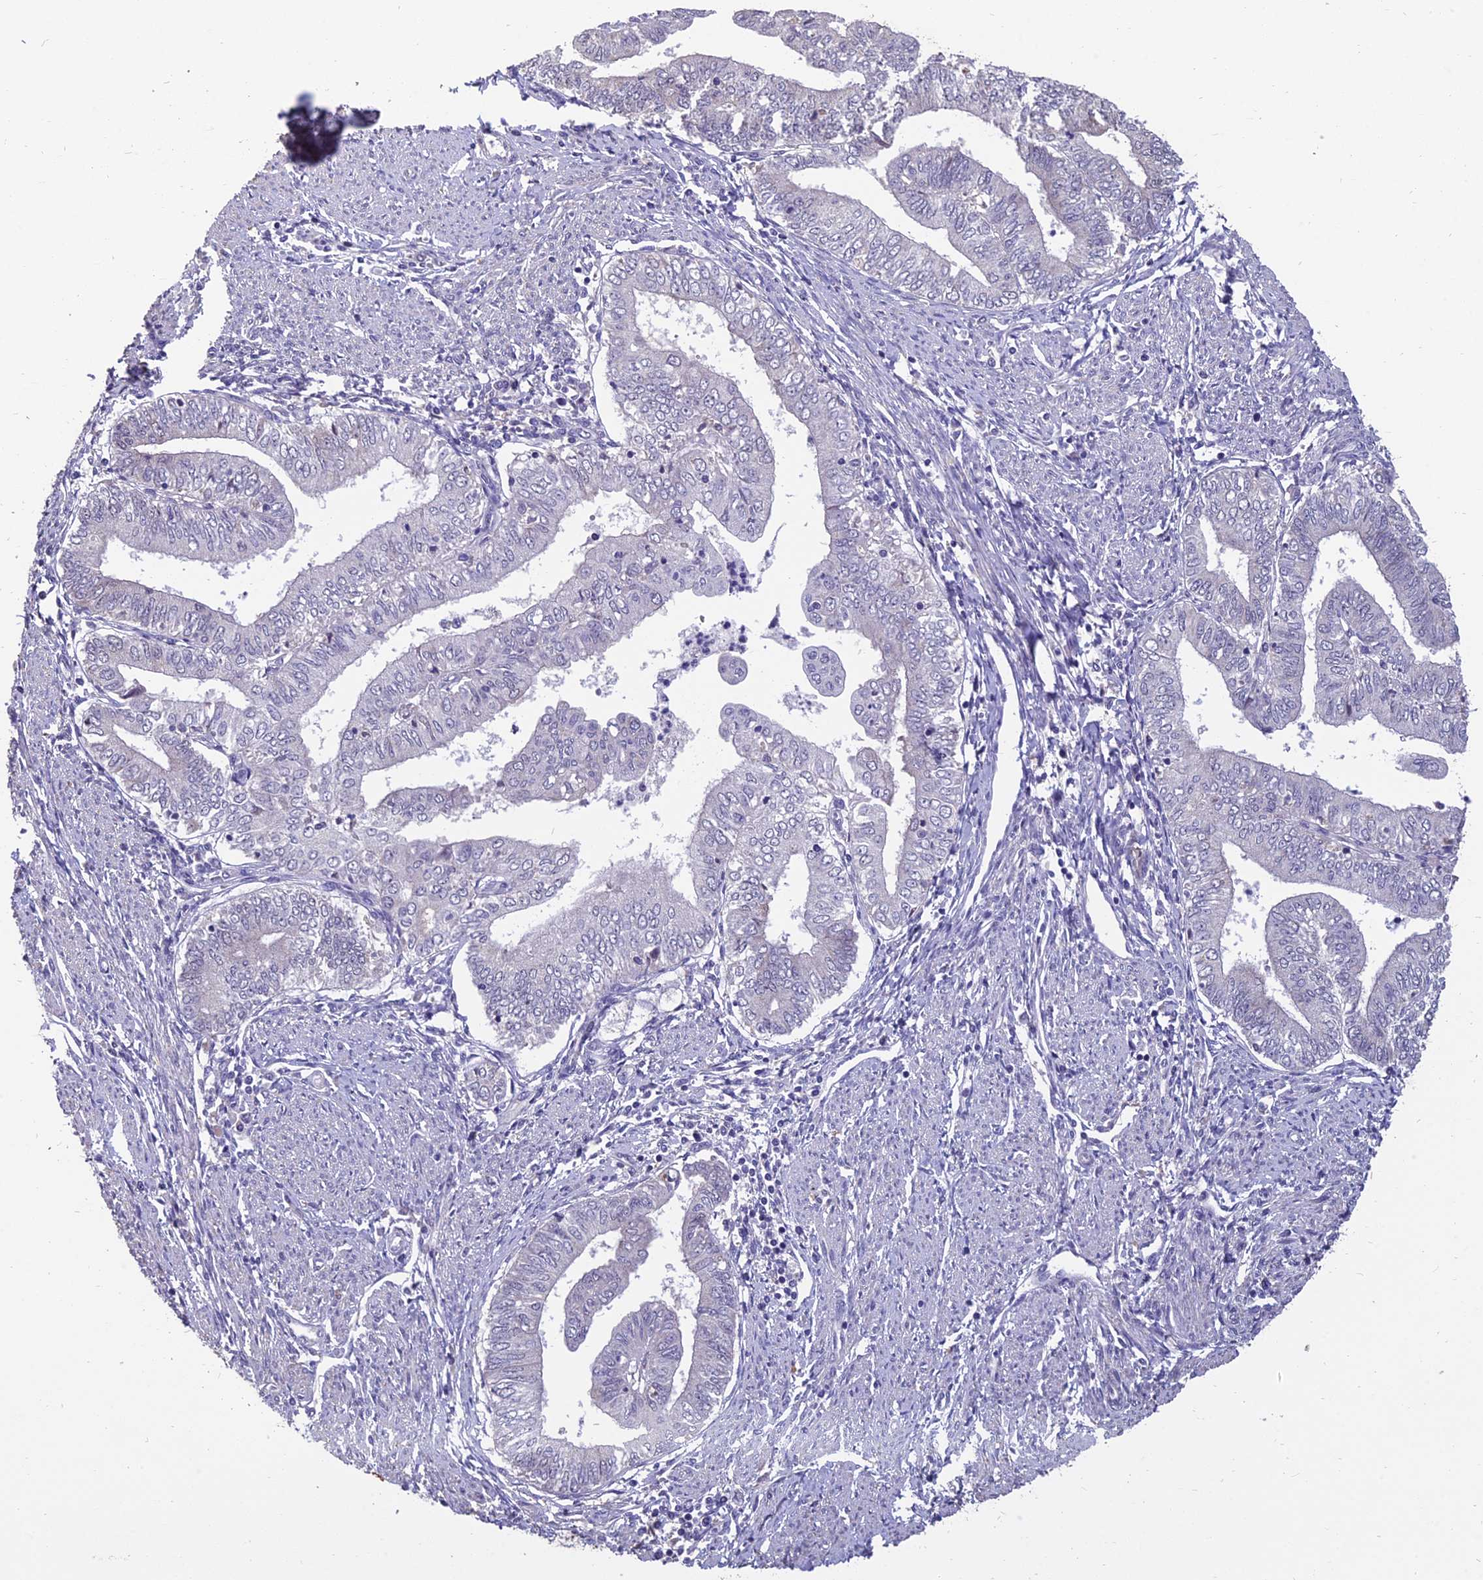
{"staining": {"intensity": "negative", "quantity": "none", "location": "none"}, "tissue": "endometrial cancer", "cell_type": "Tumor cells", "image_type": "cancer", "snomed": [{"axis": "morphology", "description": "Adenocarcinoma, NOS"}, {"axis": "topography", "description": "Endometrium"}], "caption": "Immunohistochemistry of human endometrial adenocarcinoma displays no positivity in tumor cells.", "gene": "GRWD1", "patient": {"sex": "female", "age": 66}}